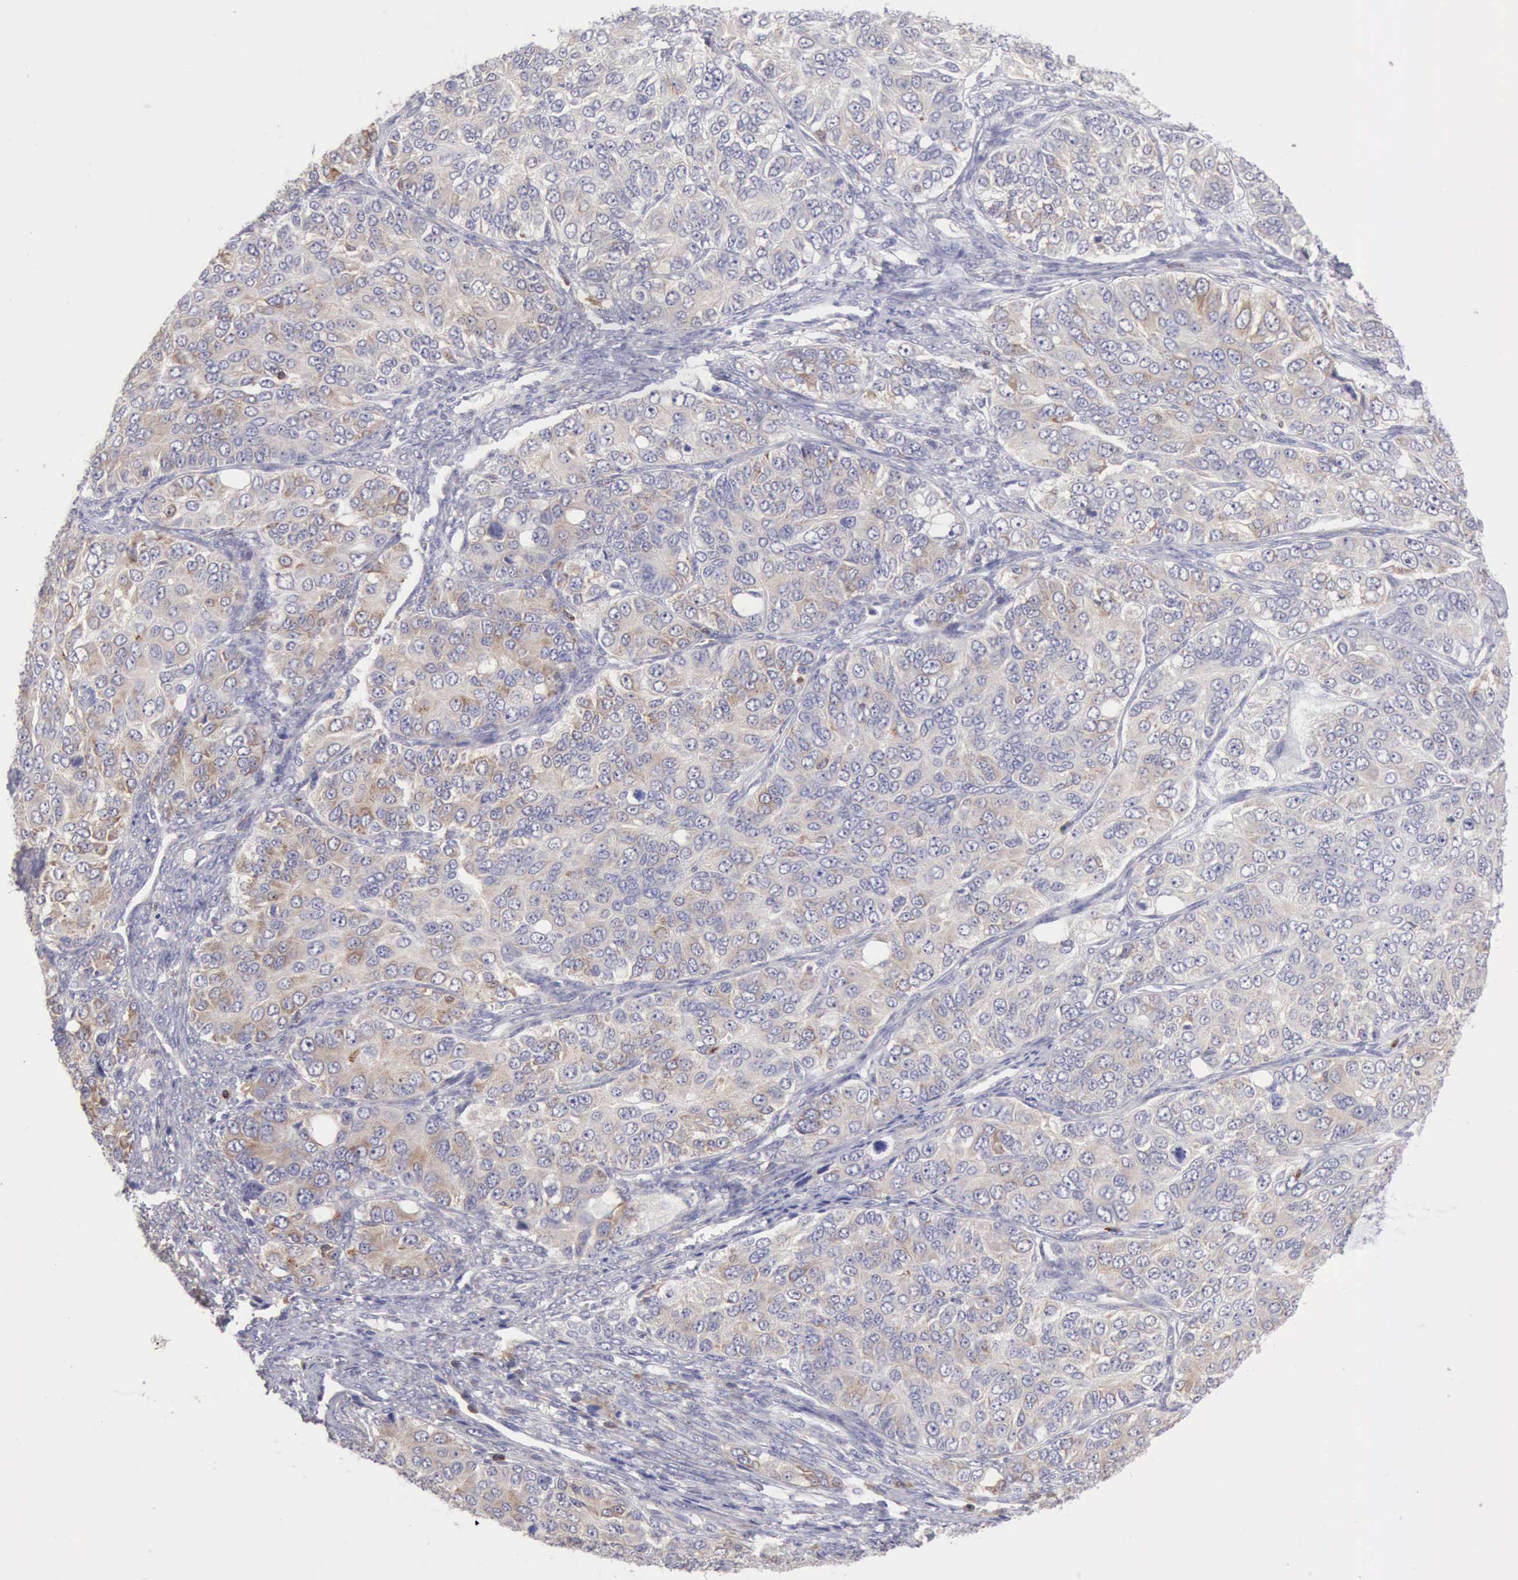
{"staining": {"intensity": "weak", "quantity": "25%-75%", "location": "cytoplasmic/membranous"}, "tissue": "ovarian cancer", "cell_type": "Tumor cells", "image_type": "cancer", "snomed": [{"axis": "morphology", "description": "Carcinoma, endometroid"}, {"axis": "topography", "description": "Ovary"}], "caption": "Protein analysis of ovarian cancer (endometroid carcinoma) tissue displays weak cytoplasmic/membranous positivity in about 25%-75% of tumor cells.", "gene": "SASH3", "patient": {"sex": "female", "age": 51}}